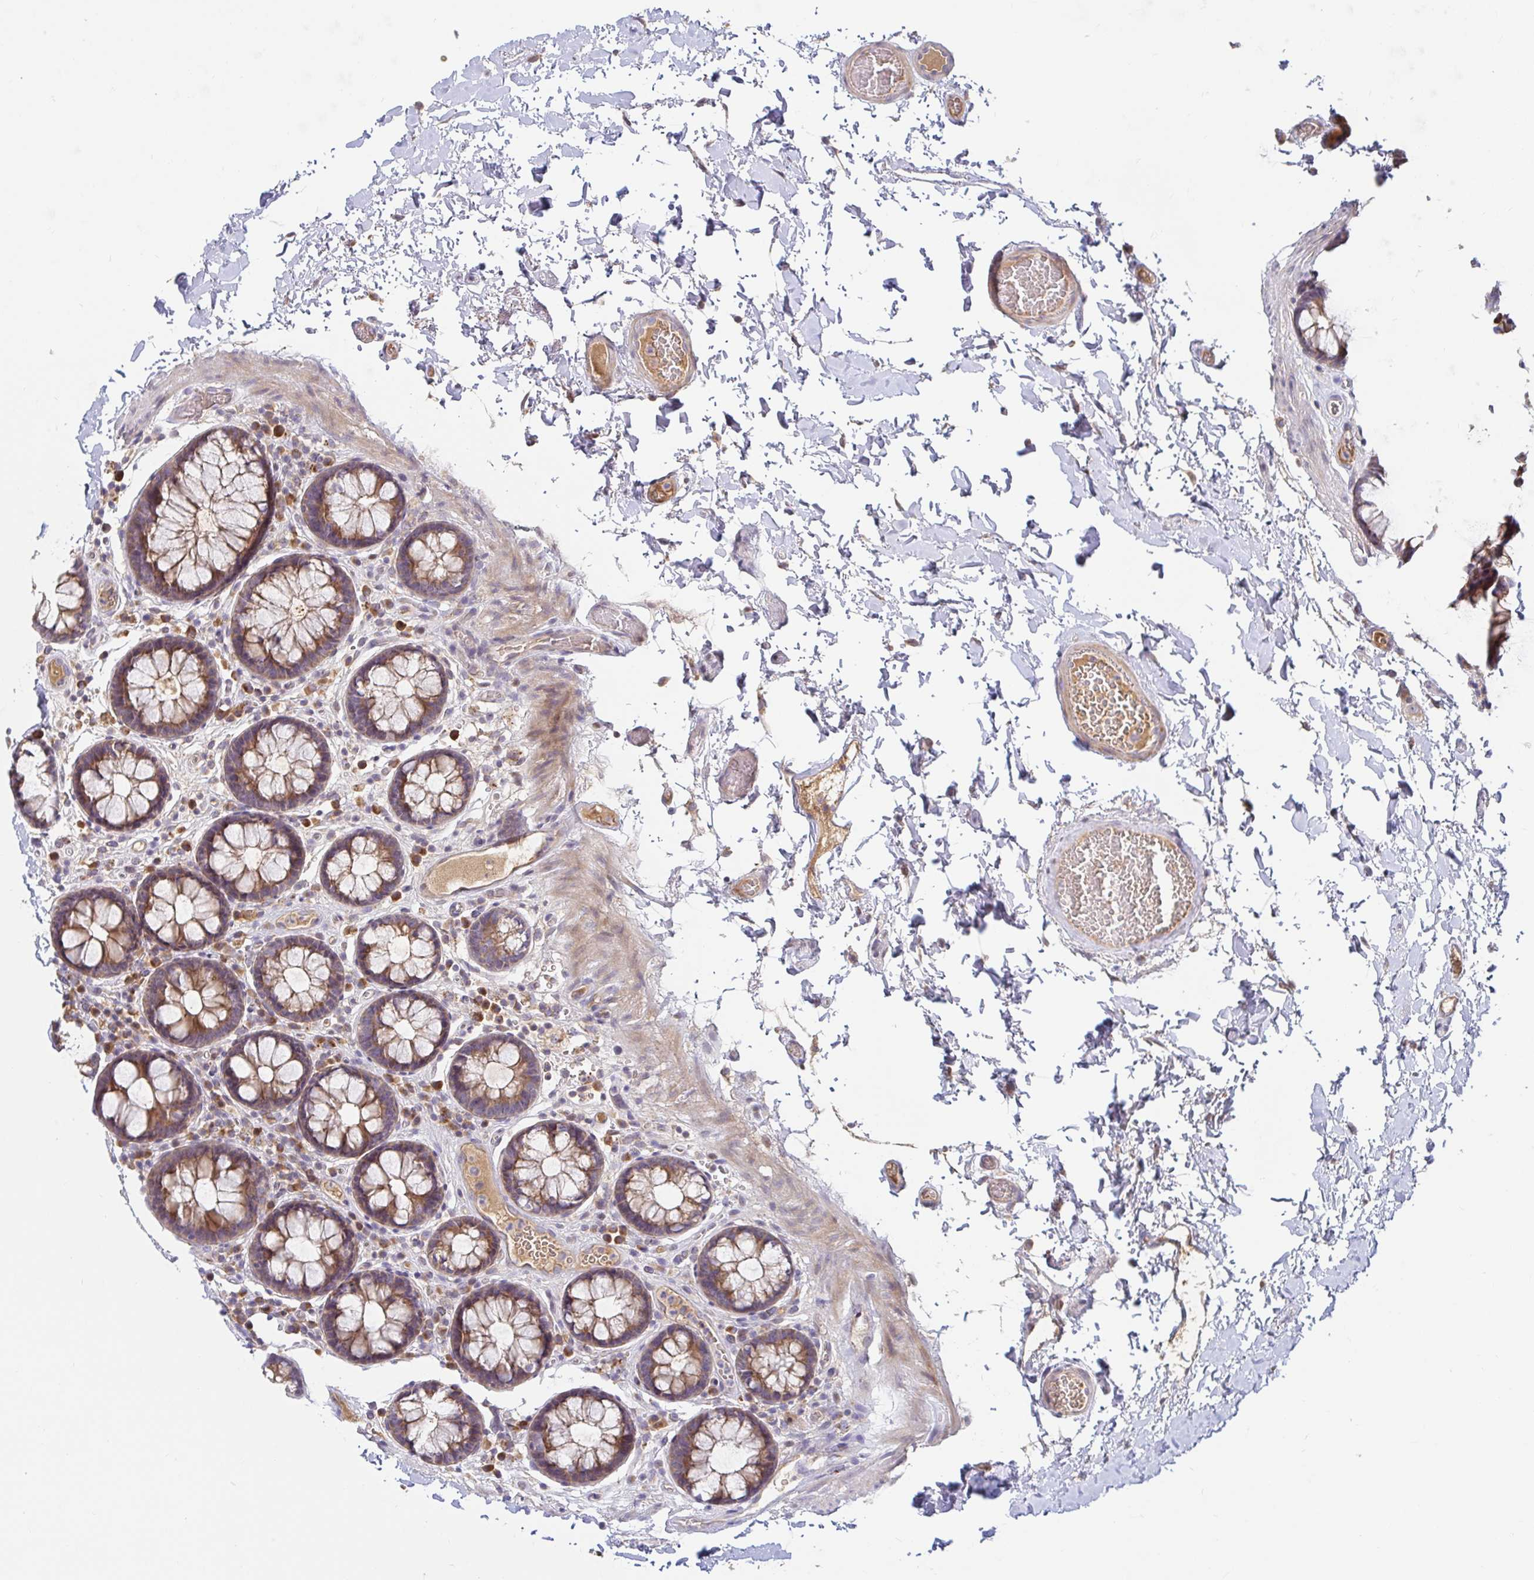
{"staining": {"intensity": "moderate", "quantity": "<25%", "location": "cytoplasmic/membranous"}, "tissue": "colon", "cell_type": "Endothelial cells", "image_type": "normal", "snomed": [{"axis": "morphology", "description": "Normal tissue, NOS"}, {"axis": "topography", "description": "Colon"}, {"axis": "topography", "description": "Peripheral nerve tissue"}], "caption": "Colon stained with DAB (3,3'-diaminobenzidine) IHC demonstrates low levels of moderate cytoplasmic/membranous positivity in approximately <25% of endothelial cells.", "gene": "LARP1", "patient": {"sex": "male", "age": 84}}